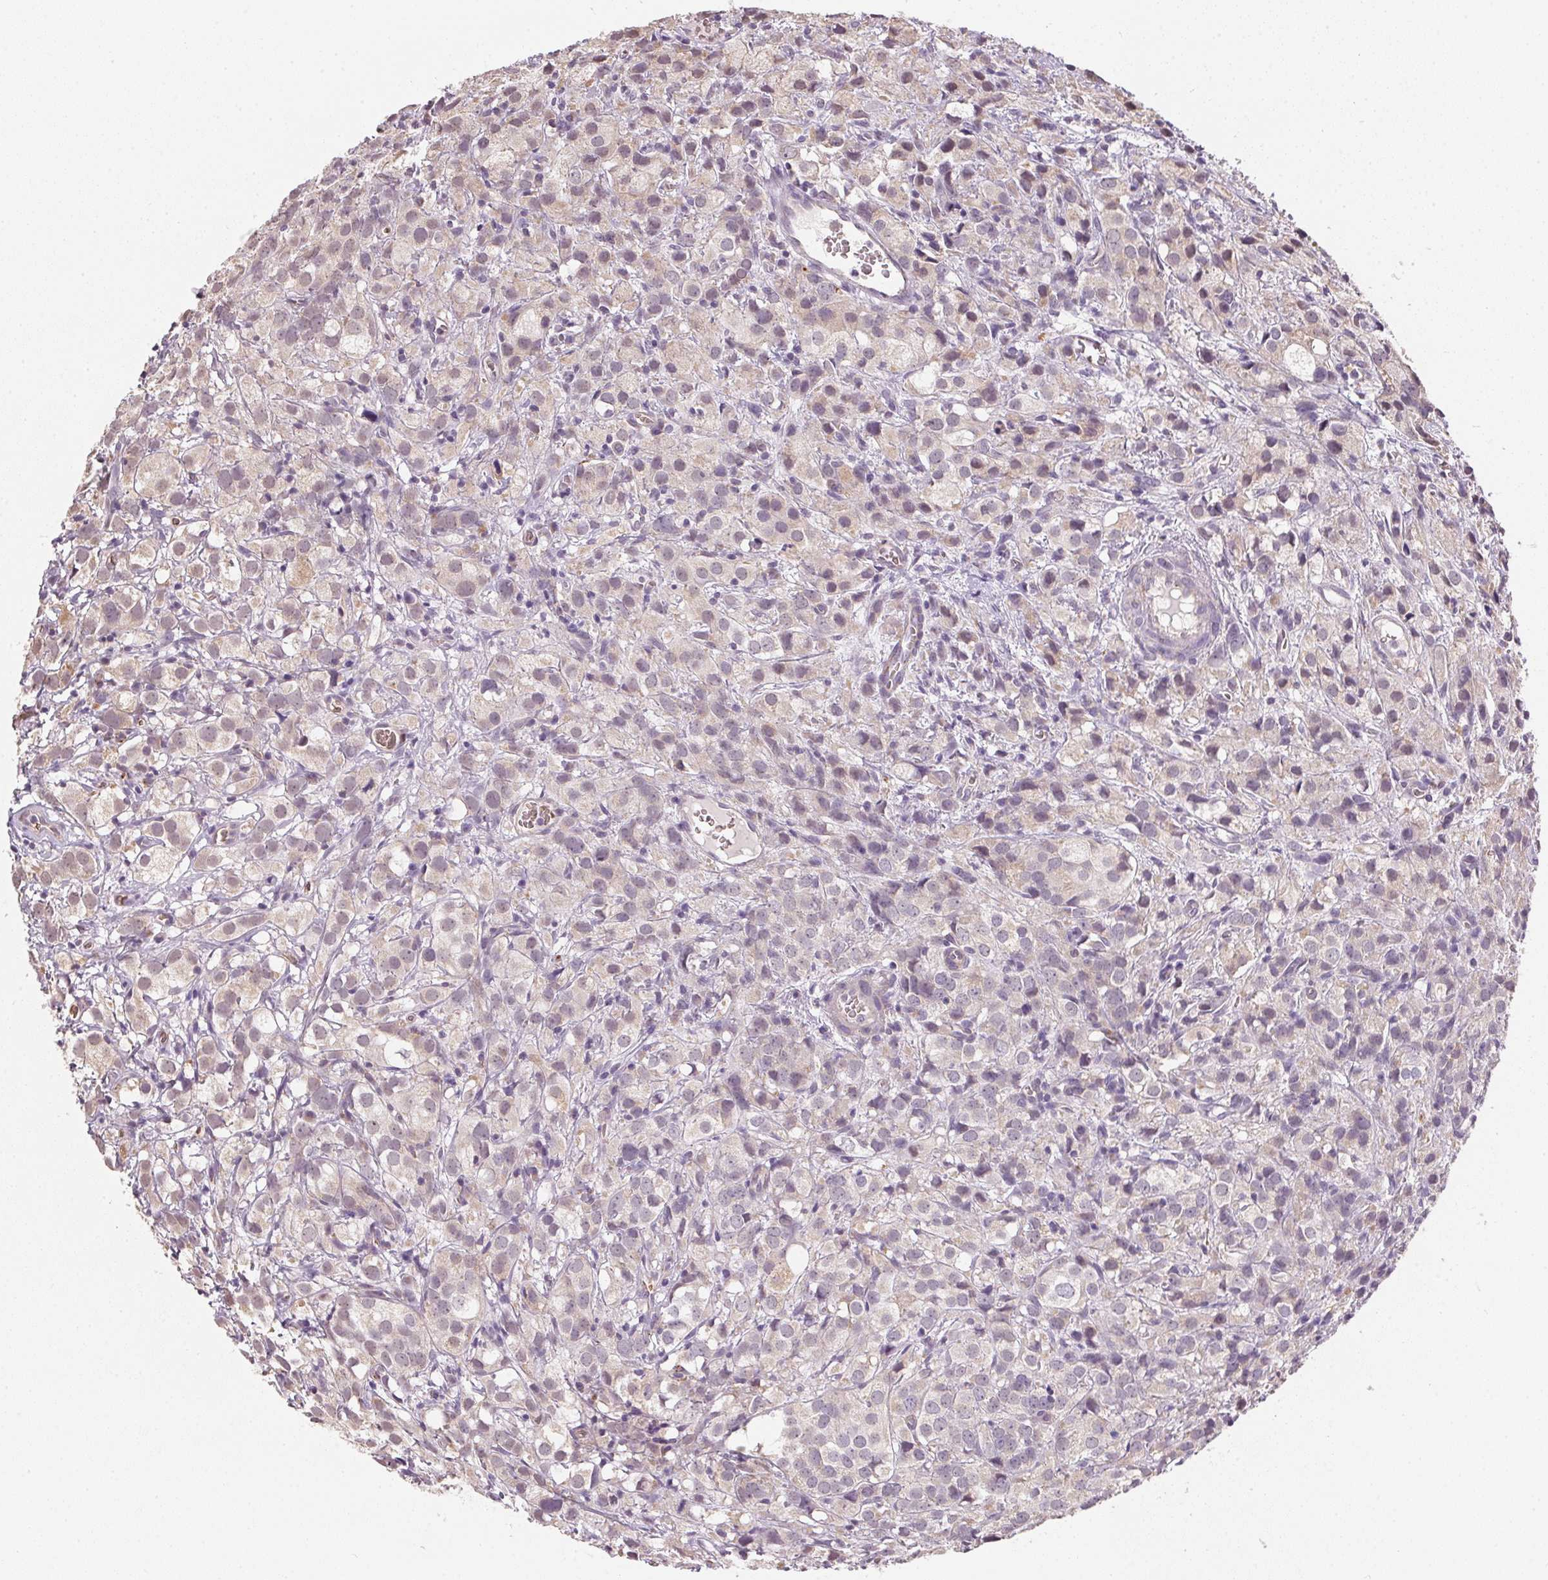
{"staining": {"intensity": "negative", "quantity": "none", "location": "none"}, "tissue": "prostate cancer", "cell_type": "Tumor cells", "image_type": "cancer", "snomed": [{"axis": "morphology", "description": "Adenocarcinoma, High grade"}, {"axis": "topography", "description": "Prostate"}], "caption": "The histopathology image reveals no significant positivity in tumor cells of prostate cancer.", "gene": "METTL13", "patient": {"sex": "male", "age": 86}}